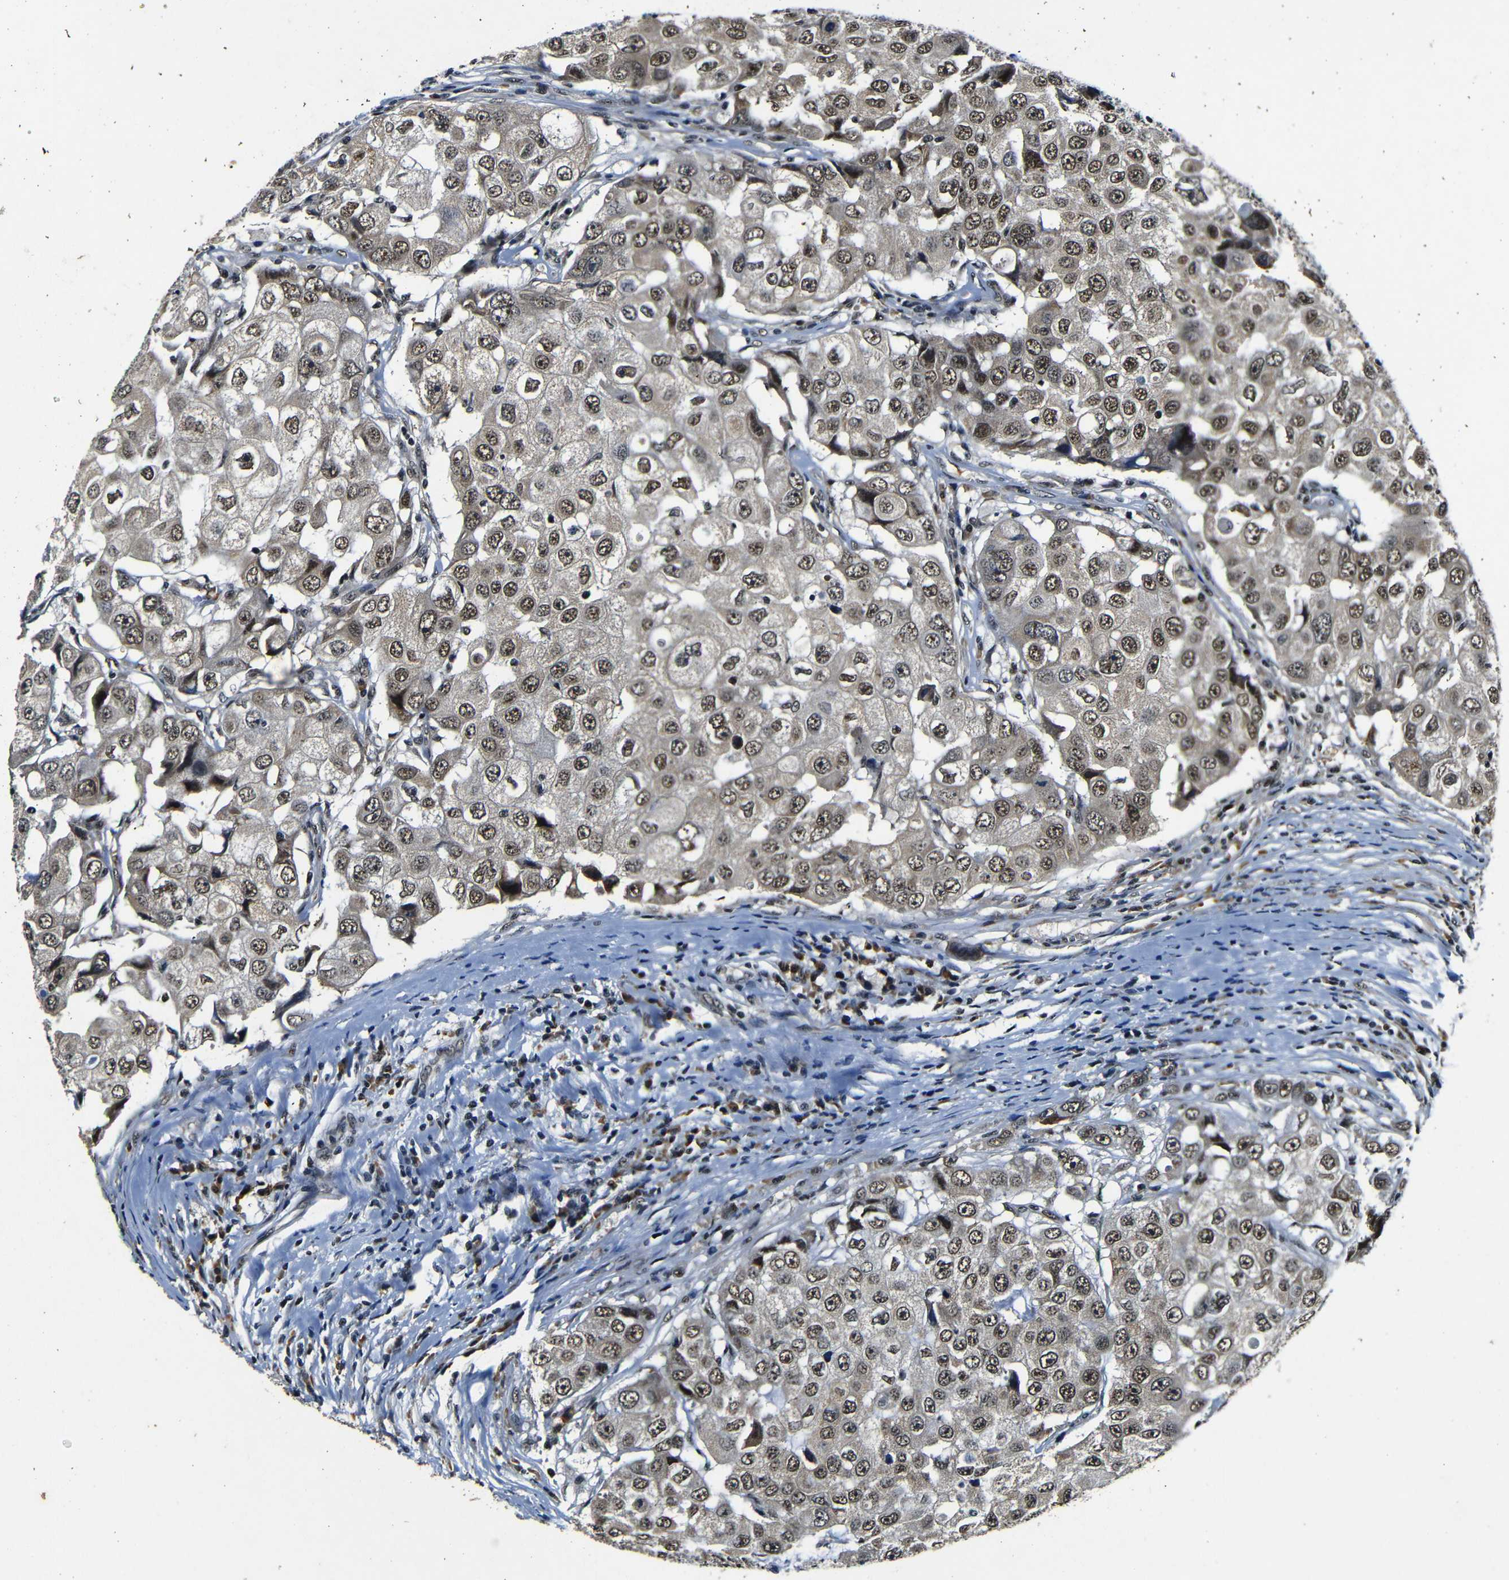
{"staining": {"intensity": "moderate", "quantity": ">75%", "location": "nuclear"}, "tissue": "breast cancer", "cell_type": "Tumor cells", "image_type": "cancer", "snomed": [{"axis": "morphology", "description": "Duct carcinoma"}, {"axis": "topography", "description": "Breast"}], "caption": "IHC image of human breast invasive ductal carcinoma stained for a protein (brown), which displays medium levels of moderate nuclear expression in approximately >75% of tumor cells.", "gene": "FOXD4", "patient": {"sex": "female", "age": 27}}